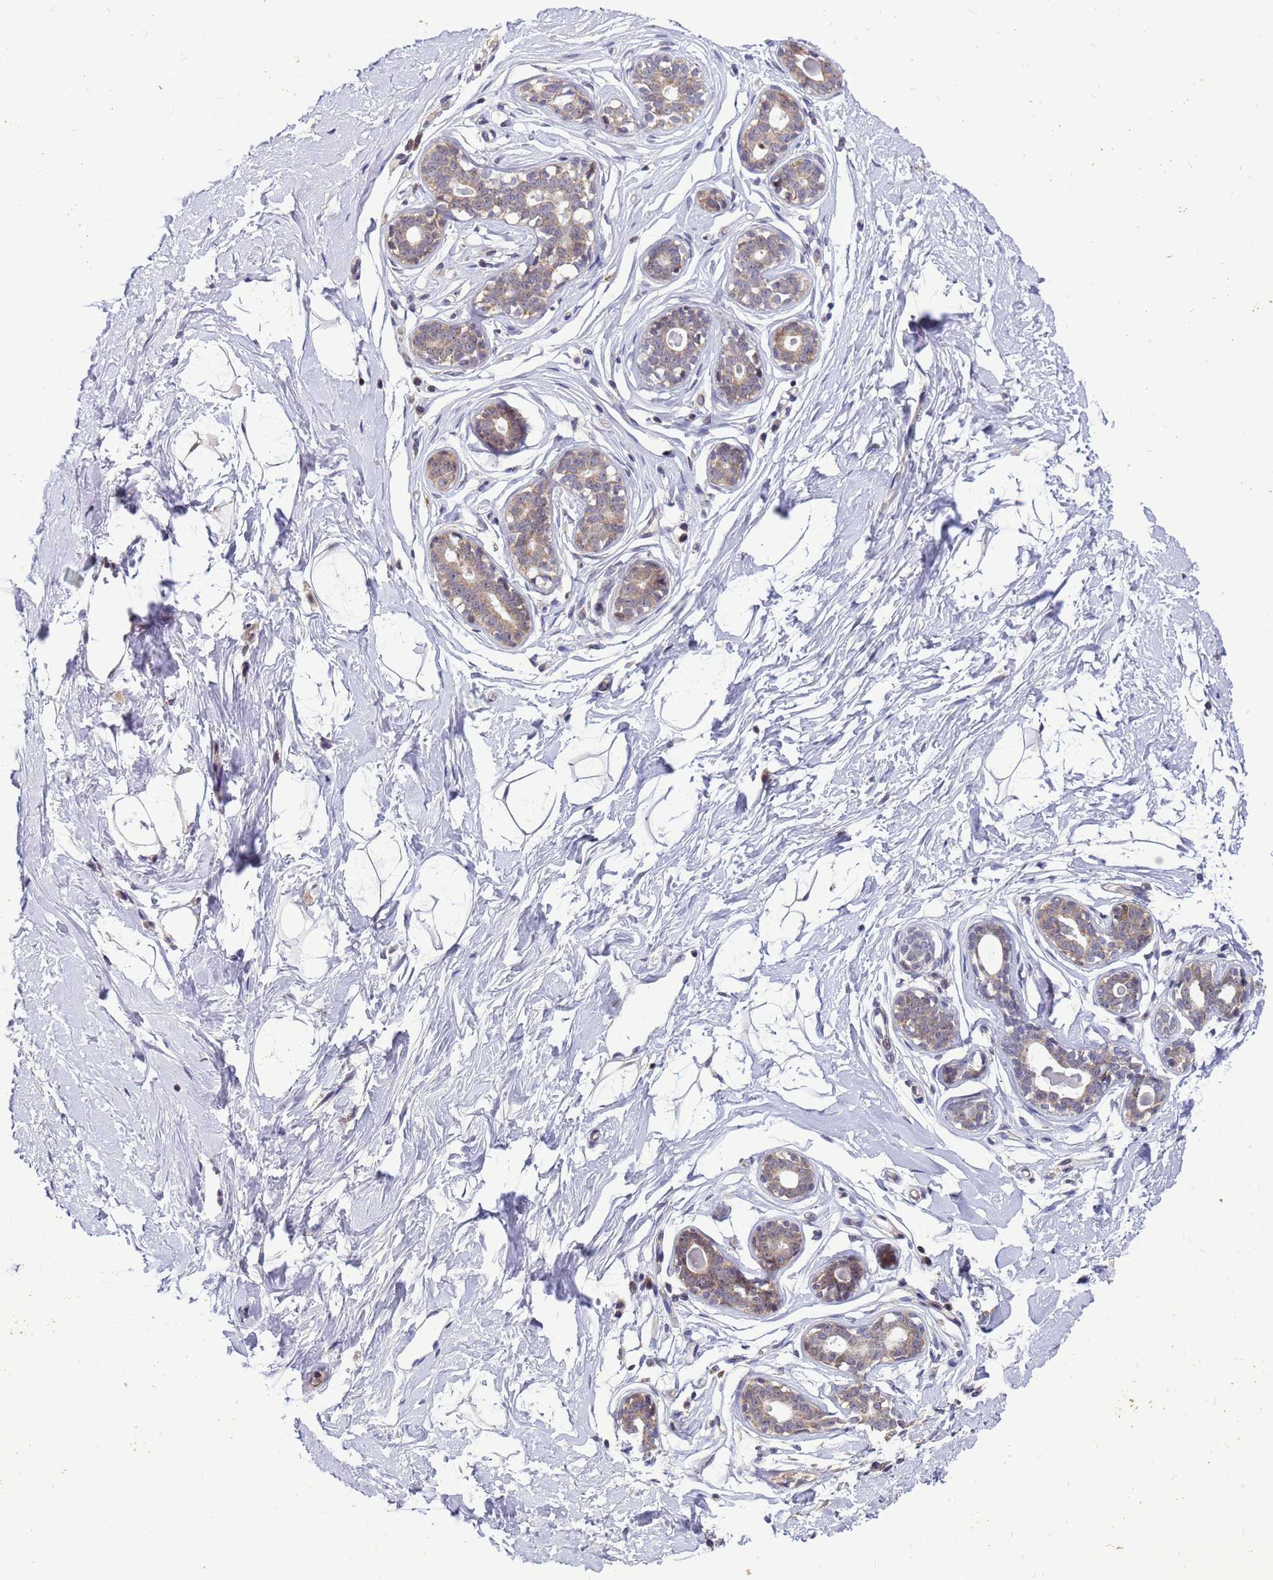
{"staining": {"intensity": "negative", "quantity": "none", "location": "none"}, "tissue": "breast", "cell_type": "Adipocytes", "image_type": "normal", "snomed": [{"axis": "morphology", "description": "Normal tissue, NOS"}, {"axis": "morphology", "description": "Adenoma, NOS"}, {"axis": "topography", "description": "Breast"}], "caption": "High magnification brightfield microscopy of normal breast stained with DAB (brown) and counterstained with hematoxylin (blue): adipocytes show no significant positivity. (DAB immunohistochemistry visualized using brightfield microscopy, high magnification).", "gene": "C12orf43", "patient": {"sex": "female", "age": 23}}